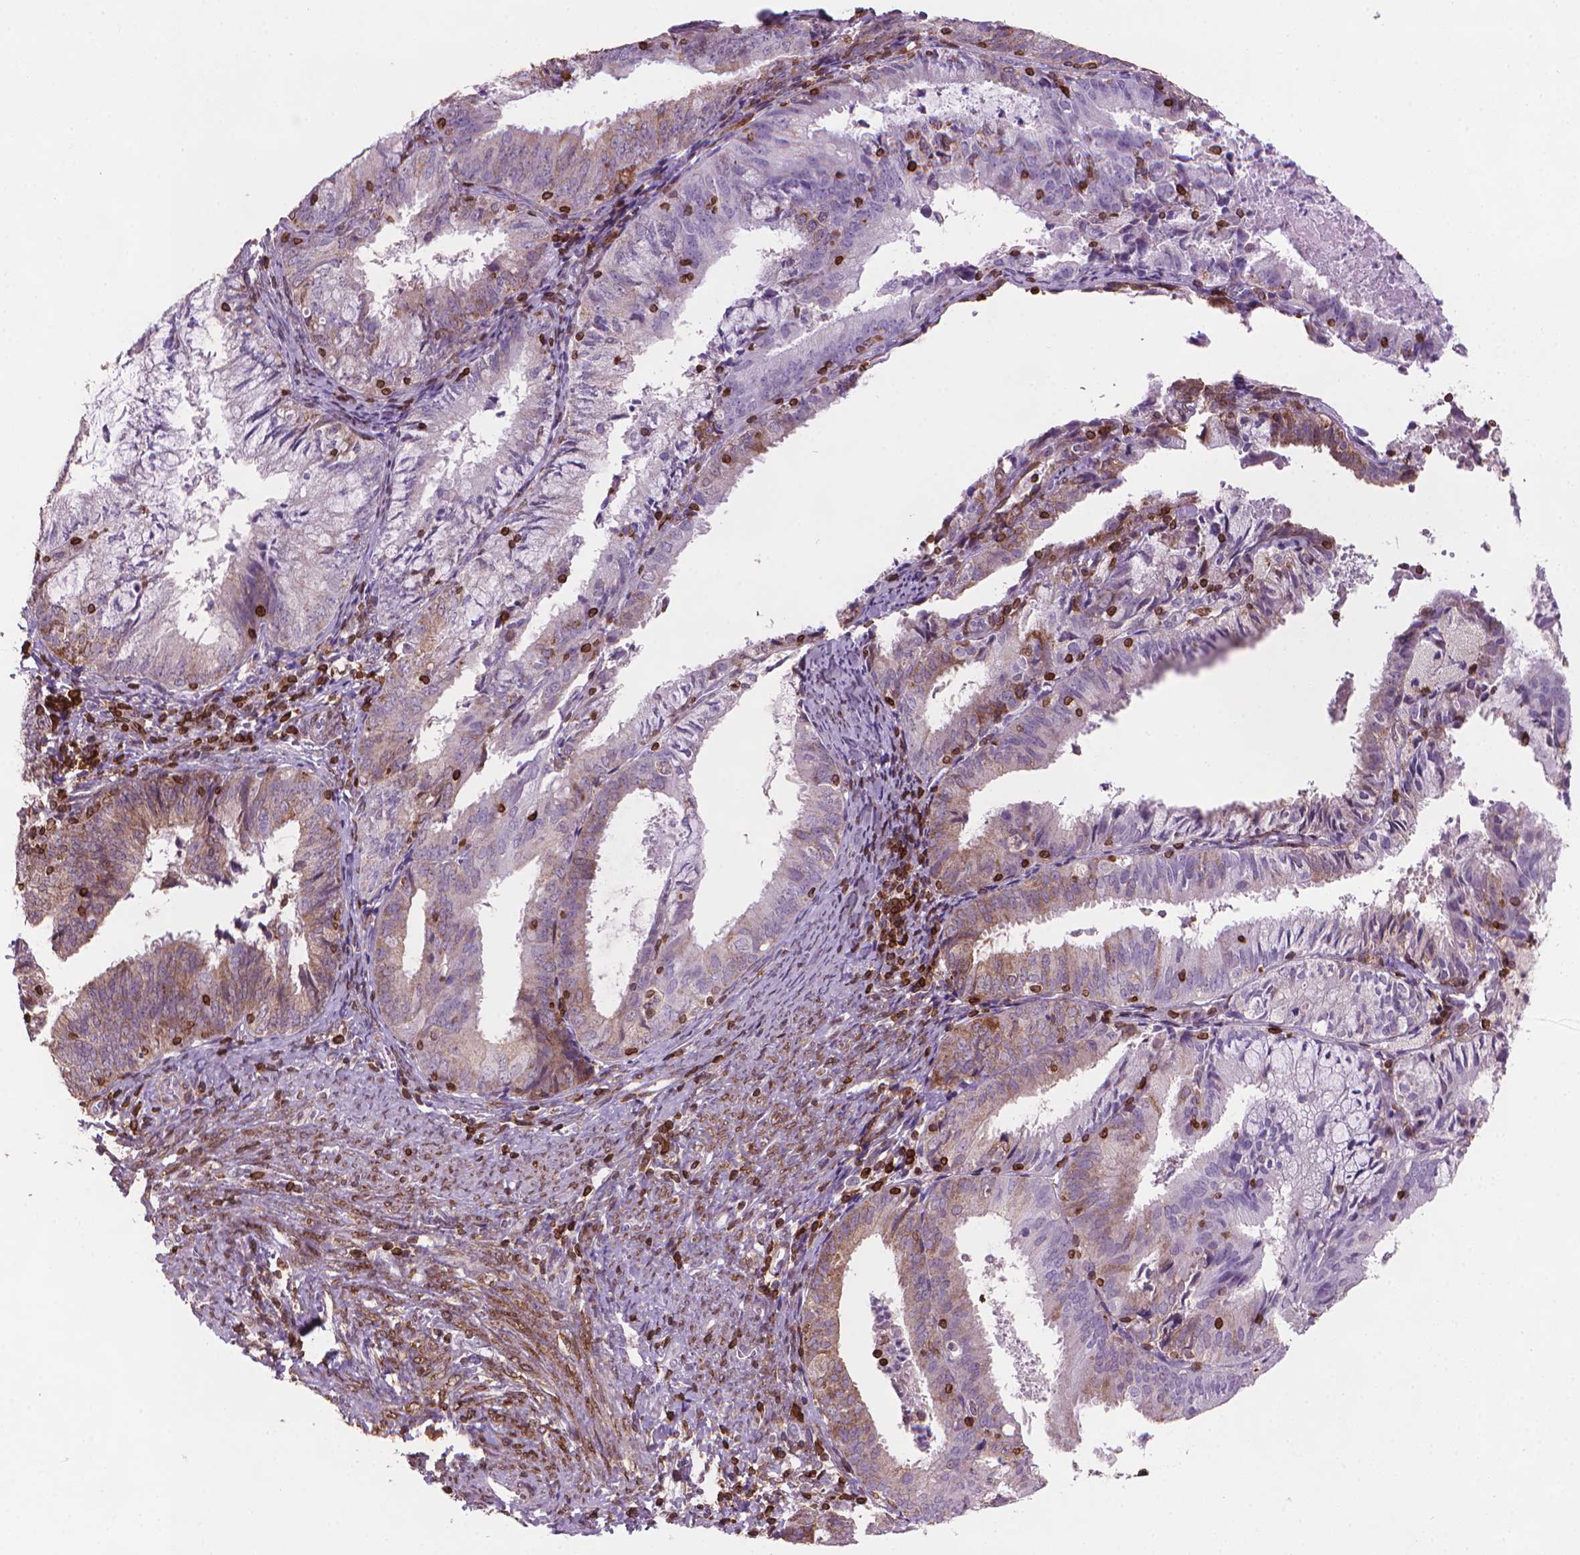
{"staining": {"intensity": "weak", "quantity": "25%-75%", "location": "cytoplasmic/membranous"}, "tissue": "endometrial cancer", "cell_type": "Tumor cells", "image_type": "cancer", "snomed": [{"axis": "morphology", "description": "Adenocarcinoma, NOS"}, {"axis": "topography", "description": "Endometrium"}], "caption": "Endometrial cancer (adenocarcinoma) stained with IHC exhibits weak cytoplasmic/membranous positivity in approximately 25%-75% of tumor cells. (brown staining indicates protein expression, while blue staining denotes nuclei).", "gene": "BCL2", "patient": {"sex": "female", "age": 57}}